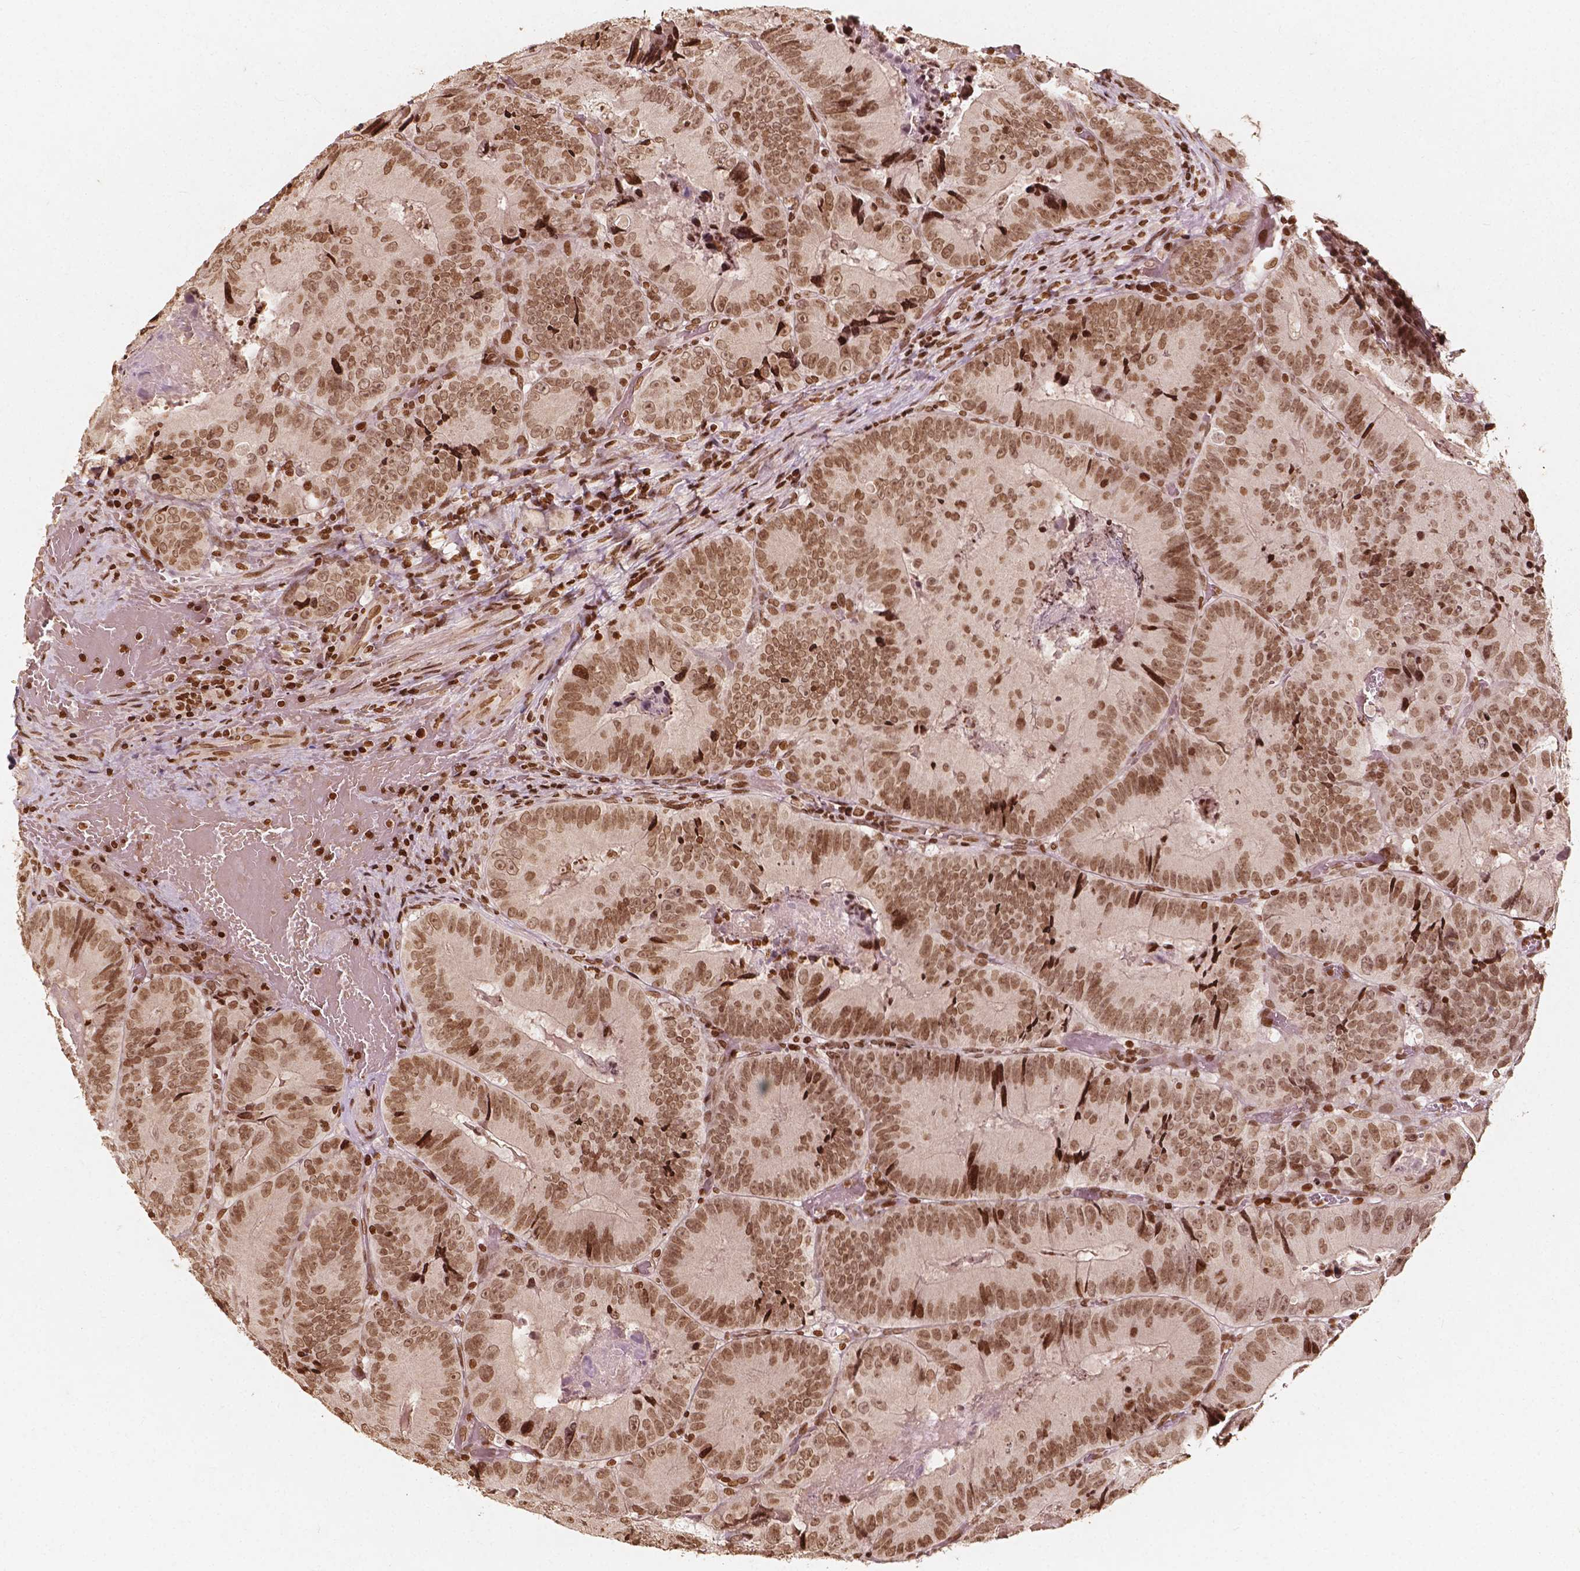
{"staining": {"intensity": "moderate", "quantity": ">75%", "location": "nuclear"}, "tissue": "colorectal cancer", "cell_type": "Tumor cells", "image_type": "cancer", "snomed": [{"axis": "morphology", "description": "Adenocarcinoma, NOS"}, {"axis": "topography", "description": "Colon"}], "caption": "Brown immunohistochemical staining in human adenocarcinoma (colorectal) displays moderate nuclear staining in approximately >75% of tumor cells.", "gene": "H3C14", "patient": {"sex": "female", "age": 86}}